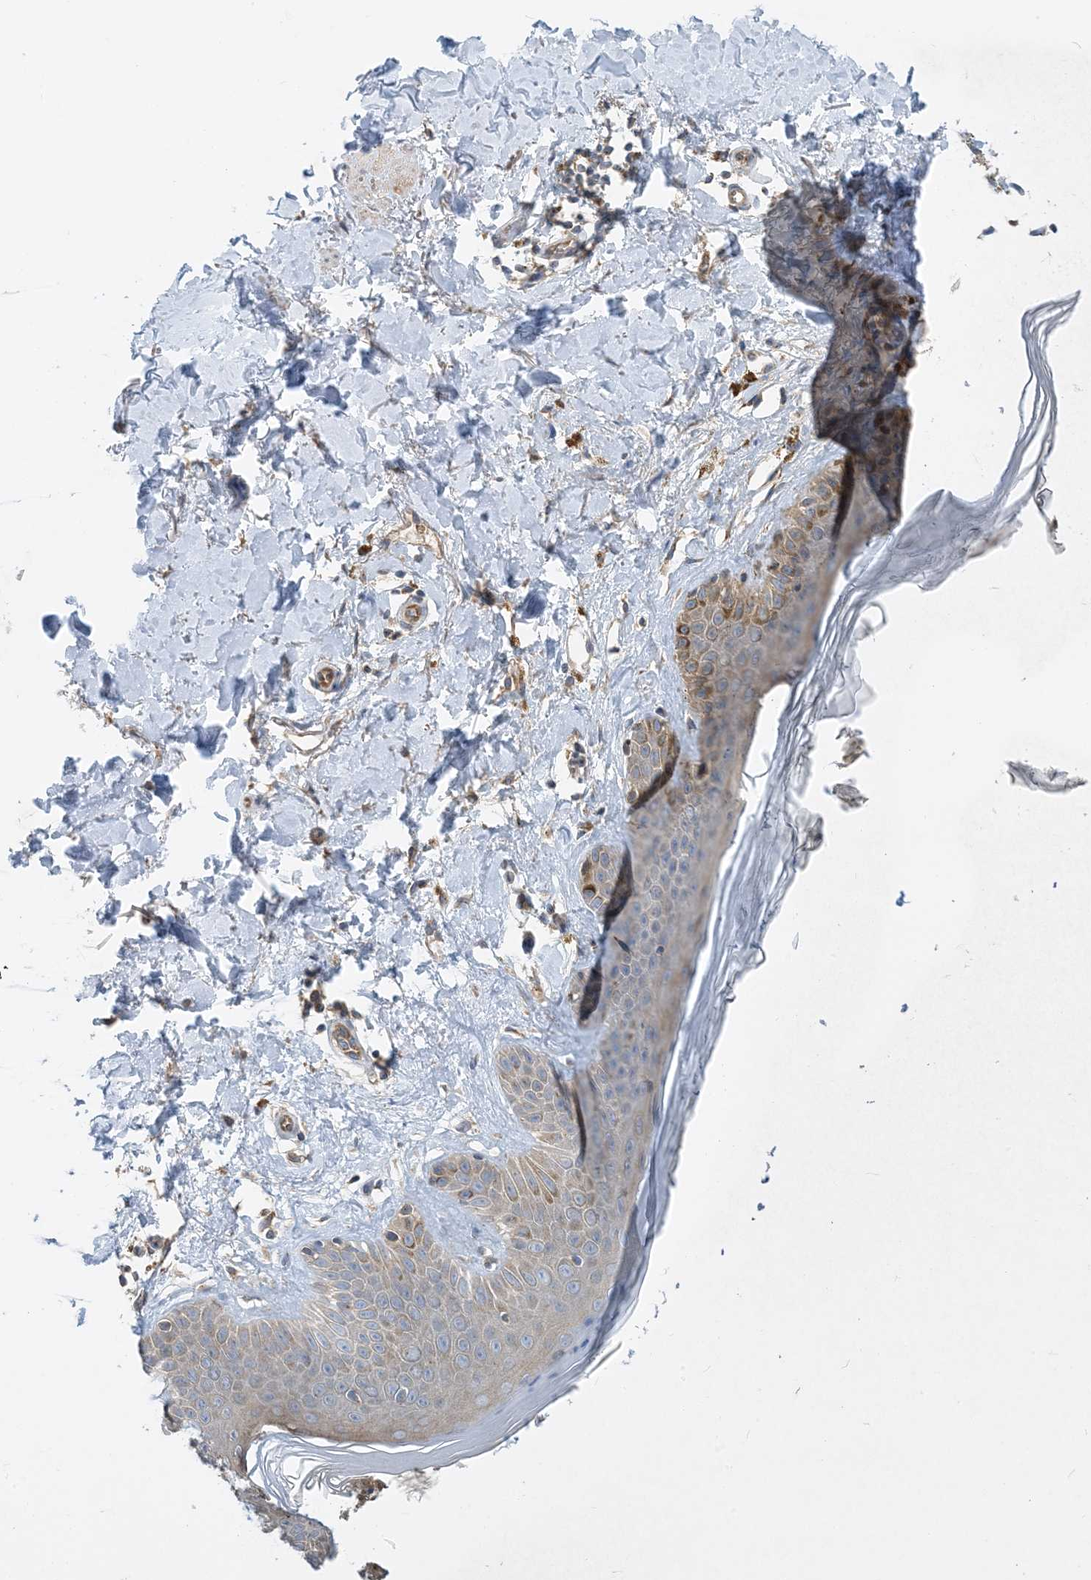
{"staining": {"intensity": "weak", "quantity": ">75%", "location": "cytoplasmic/membranous"}, "tissue": "skin", "cell_type": "Fibroblasts", "image_type": "normal", "snomed": [{"axis": "morphology", "description": "Normal tissue, NOS"}, {"axis": "topography", "description": "Skin"}], "caption": "A low amount of weak cytoplasmic/membranous expression is appreciated in approximately >75% of fibroblasts in unremarkable skin. The protein is stained brown, and the nuclei are stained in blue (DAB IHC with brightfield microscopy, high magnification).", "gene": "SIDT1", "patient": {"sex": "female", "age": 64}}